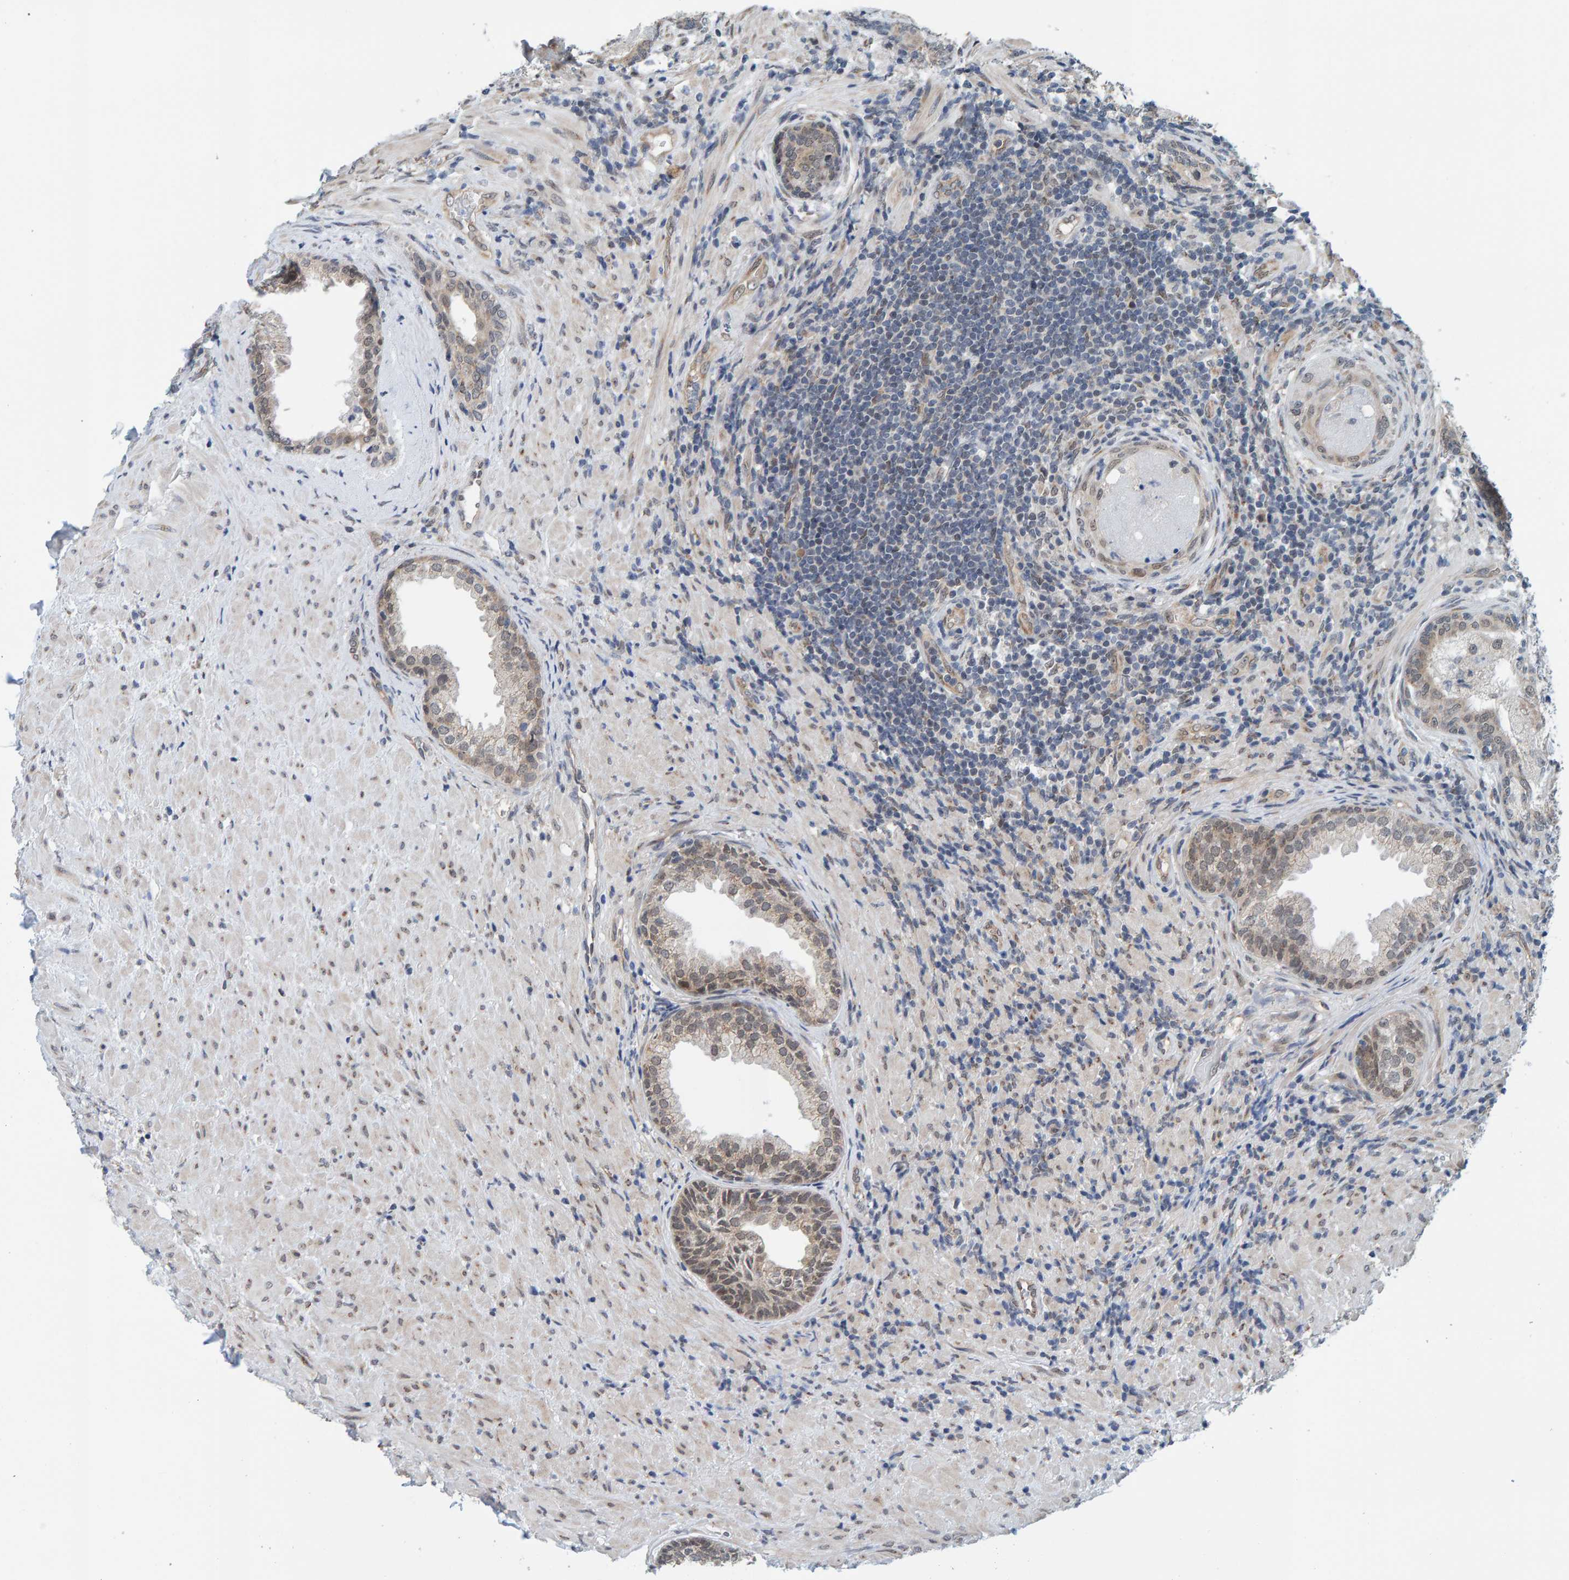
{"staining": {"intensity": "weak", "quantity": ">75%", "location": "cytoplasmic/membranous"}, "tissue": "prostate", "cell_type": "Glandular cells", "image_type": "normal", "snomed": [{"axis": "morphology", "description": "Normal tissue, NOS"}, {"axis": "topography", "description": "Prostate"}], "caption": "Brown immunohistochemical staining in normal prostate reveals weak cytoplasmic/membranous positivity in approximately >75% of glandular cells. (DAB IHC with brightfield microscopy, high magnification).", "gene": "SCRN2", "patient": {"sex": "male", "age": 76}}